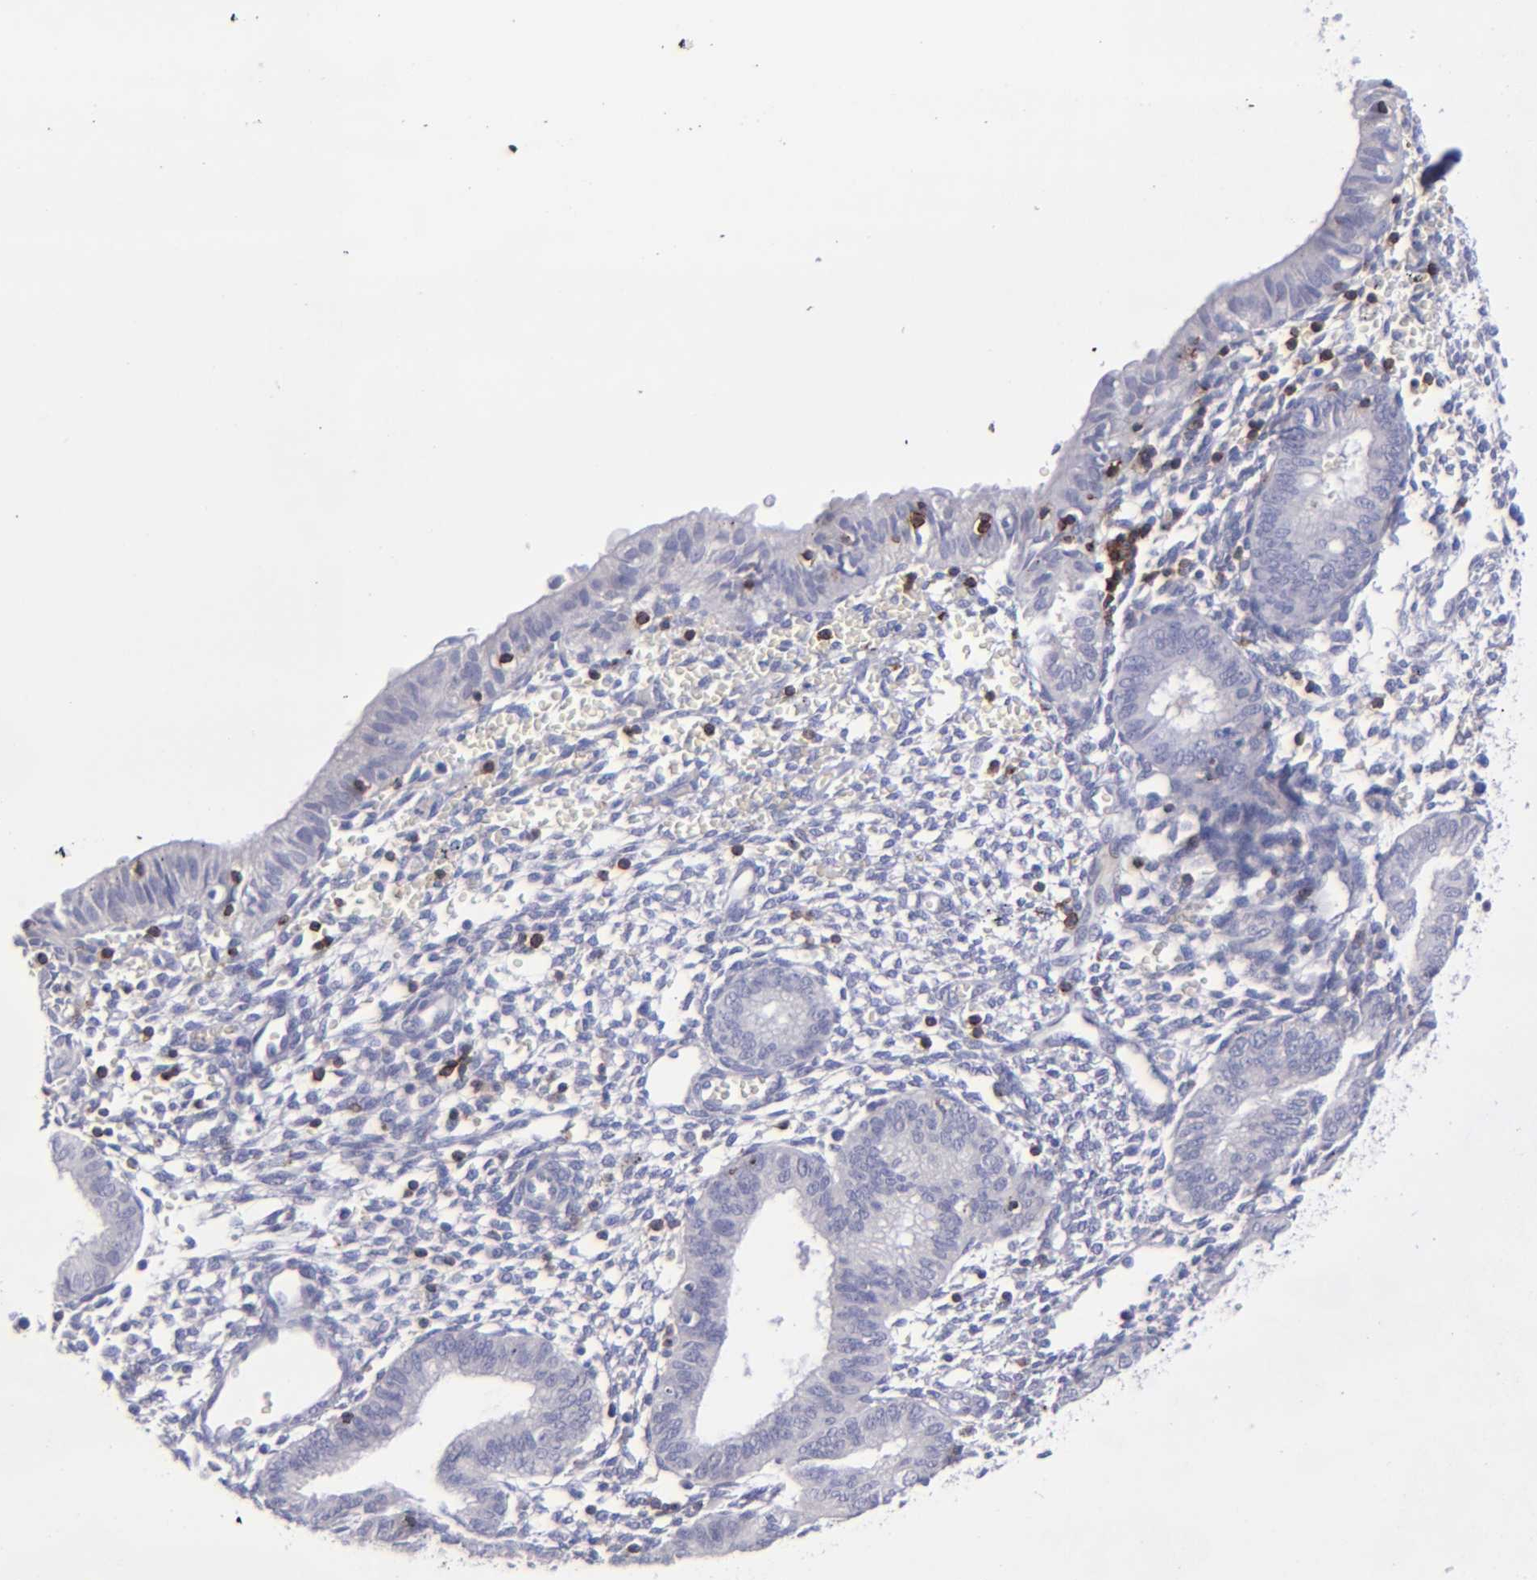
{"staining": {"intensity": "moderate", "quantity": "<25%", "location": "cytoplasmic/membranous"}, "tissue": "endometrium", "cell_type": "Cells in endometrial stroma", "image_type": "normal", "snomed": [{"axis": "morphology", "description": "Normal tissue, NOS"}, {"axis": "topography", "description": "Endometrium"}], "caption": "Protein staining demonstrates moderate cytoplasmic/membranous staining in about <25% of cells in endometrial stroma in normal endometrium.", "gene": "CD2", "patient": {"sex": "female", "age": 61}}